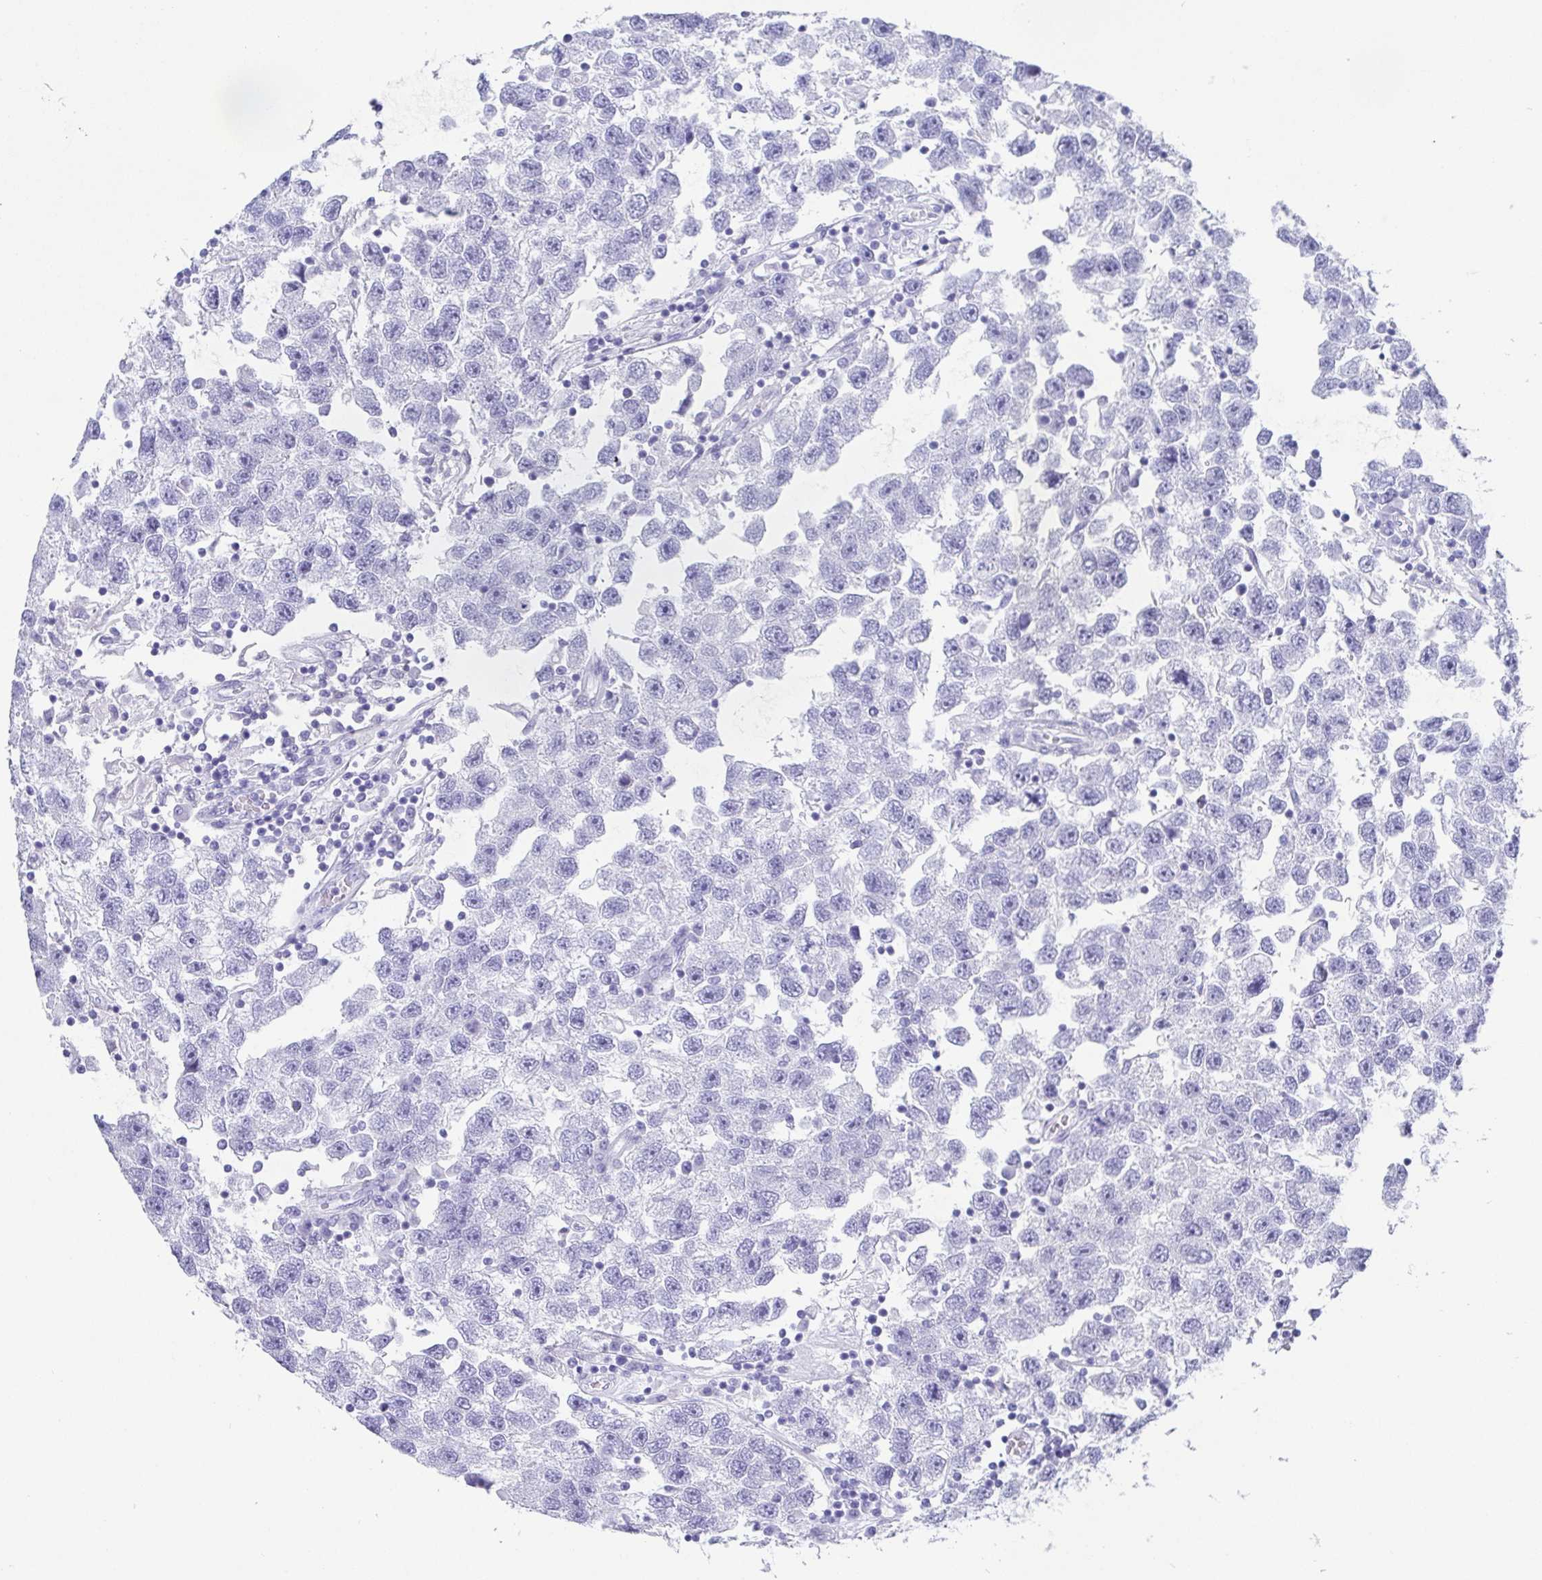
{"staining": {"intensity": "negative", "quantity": "none", "location": "none"}, "tissue": "testis cancer", "cell_type": "Tumor cells", "image_type": "cancer", "snomed": [{"axis": "morphology", "description": "Seminoma, NOS"}, {"axis": "topography", "description": "Testis"}], "caption": "Immunohistochemistry photomicrograph of seminoma (testis) stained for a protein (brown), which demonstrates no expression in tumor cells. Brightfield microscopy of IHC stained with DAB (brown) and hematoxylin (blue), captured at high magnification.", "gene": "SCGN", "patient": {"sex": "male", "age": 26}}